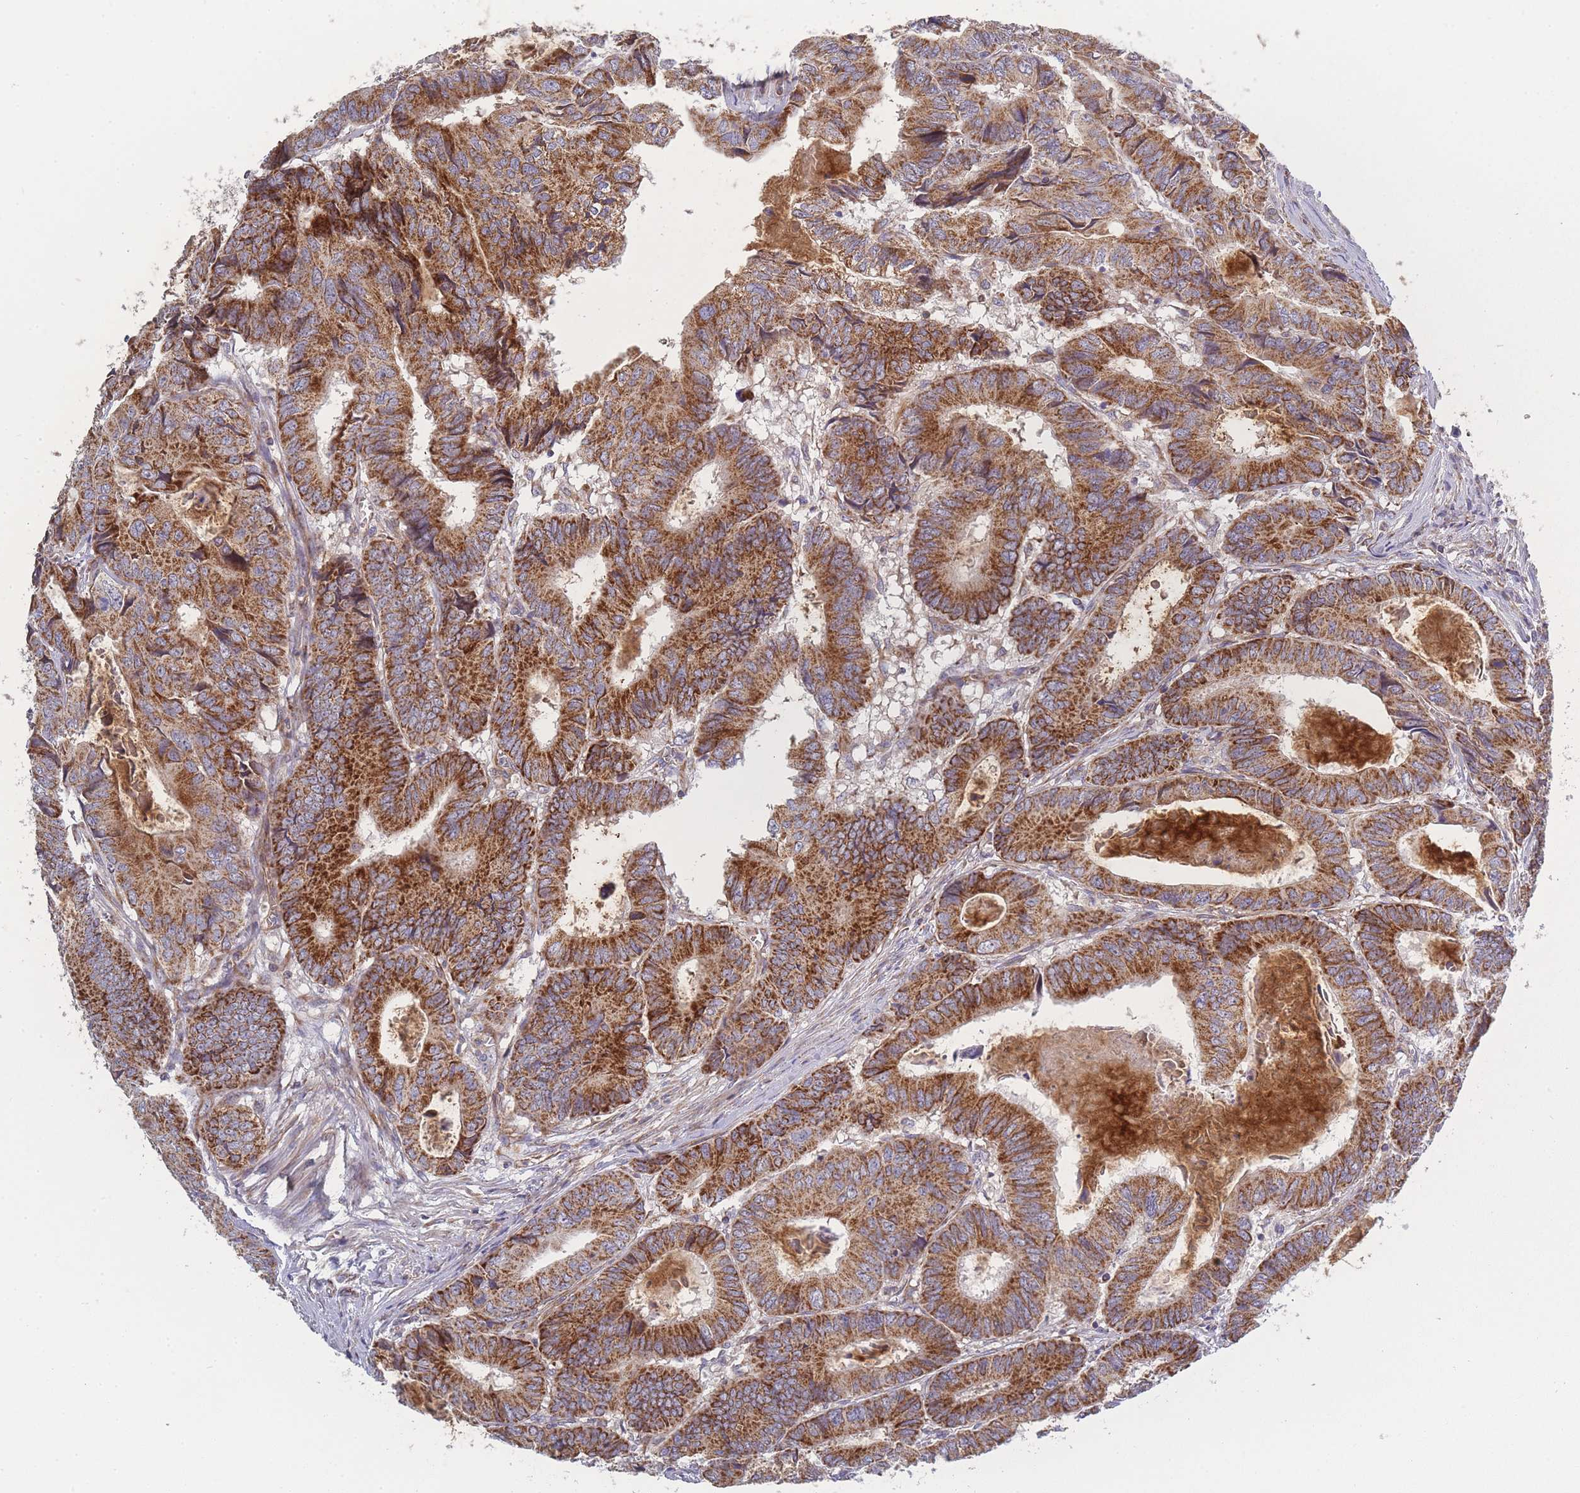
{"staining": {"intensity": "strong", "quantity": ">75%", "location": "cytoplasmic/membranous"}, "tissue": "colorectal cancer", "cell_type": "Tumor cells", "image_type": "cancer", "snomed": [{"axis": "morphology", "description": "Adenocarcinoma, NOS"}, {"axis": "topography", "description": "Colon"}], "caption": "High-power microscopy captured an IHC photomicrograph of adenocarcinoma (colorectal), revealing strong cytoplasmic/membranous staining in approximately >75% of tumor cells. (DAB = brown stain, brightfield microscopy at high magnification).", "gene": "MTRES1", "patient": {"sex": "male", "age": 85}}